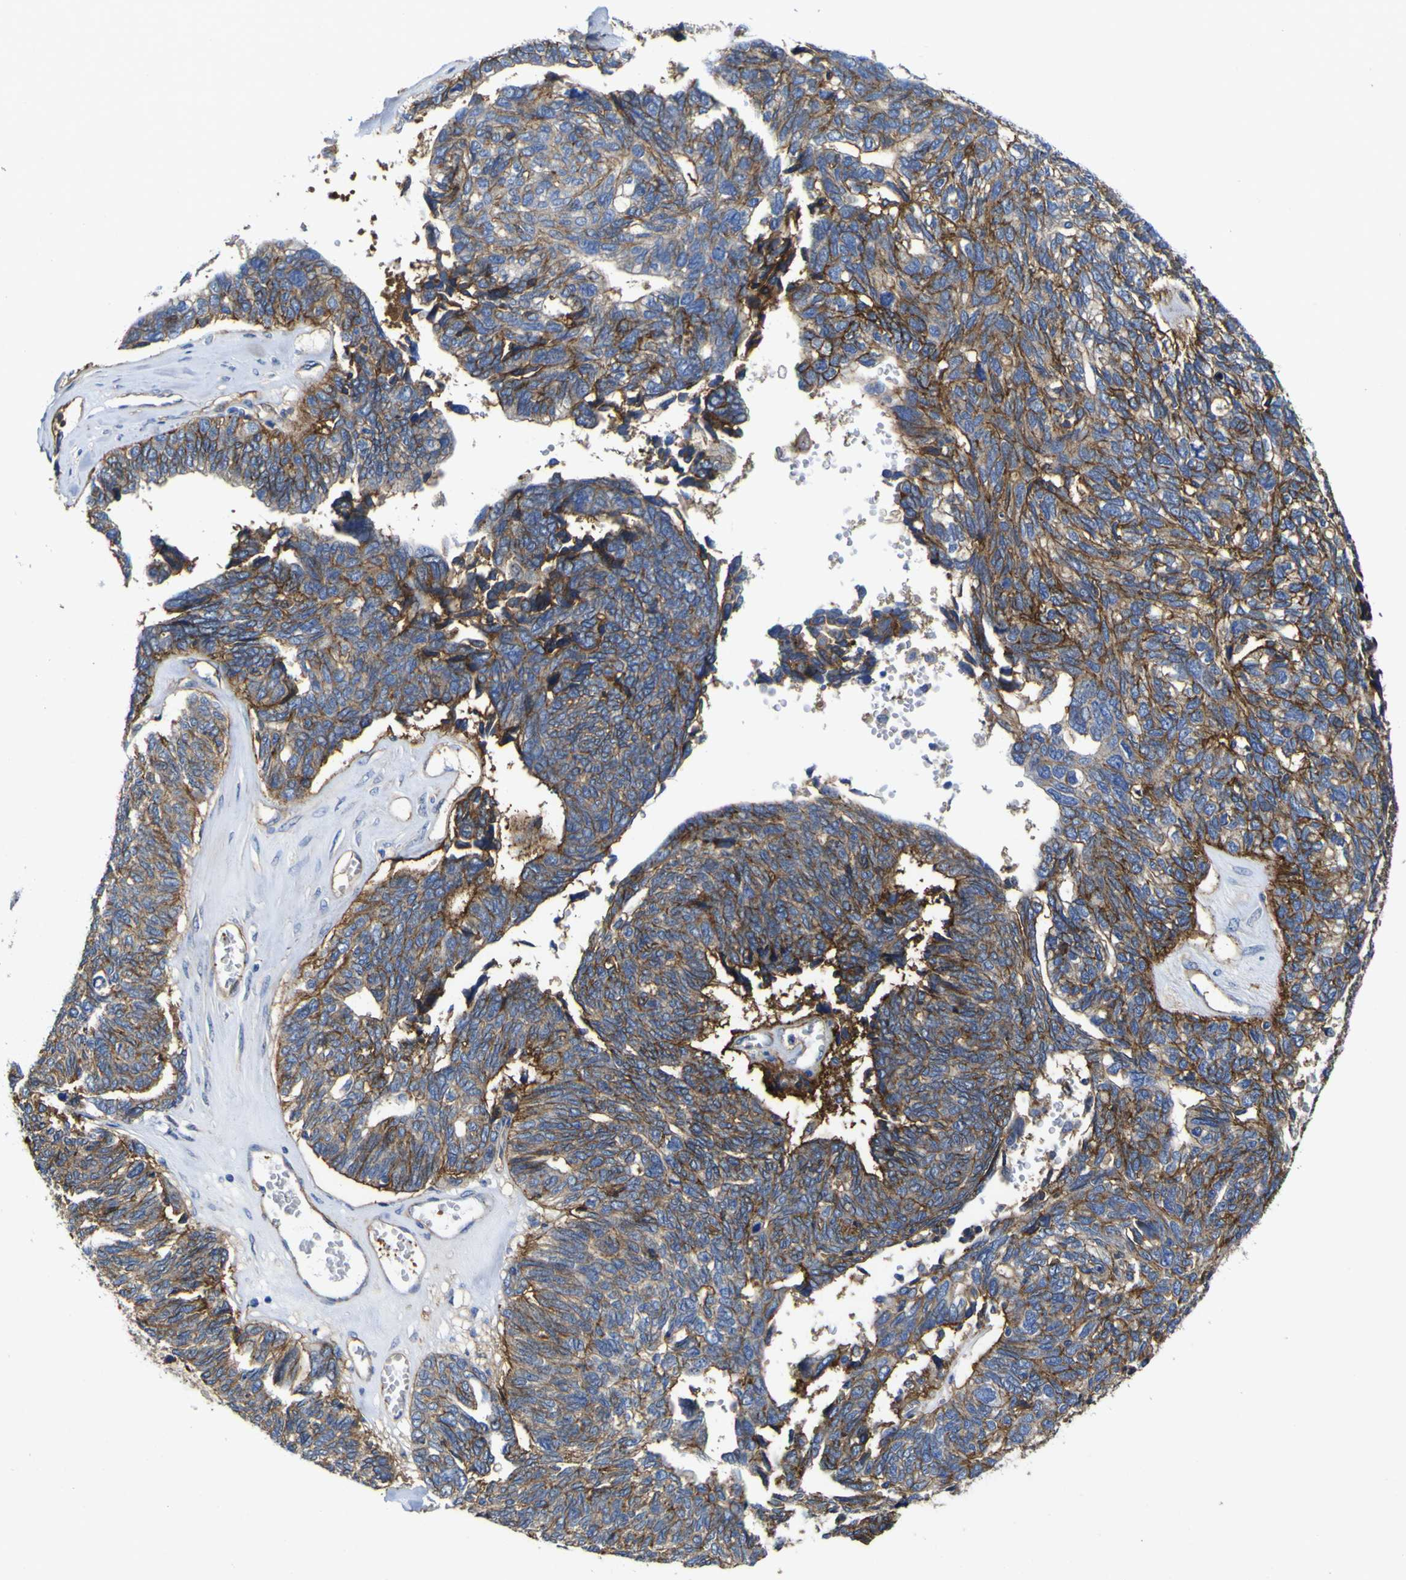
{"staining": {"intensity": "moderate", "quantity": ">75%", "location": "cytoplasmic/membranous"}, "tissue": "ovarian cancer", "cell_type": "Tumor cells", "image_type": "cancer", "snomed": [{"axis": "morphology", "description": "Cystadenocarcinoma, serous, NOS"}, {"axis": "topography", "description": "Ovary"}], "caption": "This is an image of immunohistochemistry (IHC) staining of serous cystadenocarcinoma (ovarian), which shows moderate staining in the cytoplasmic/membranous of tumor cells.", "gene": "CD151", "patient": {"sex": "female", "age": 79}}